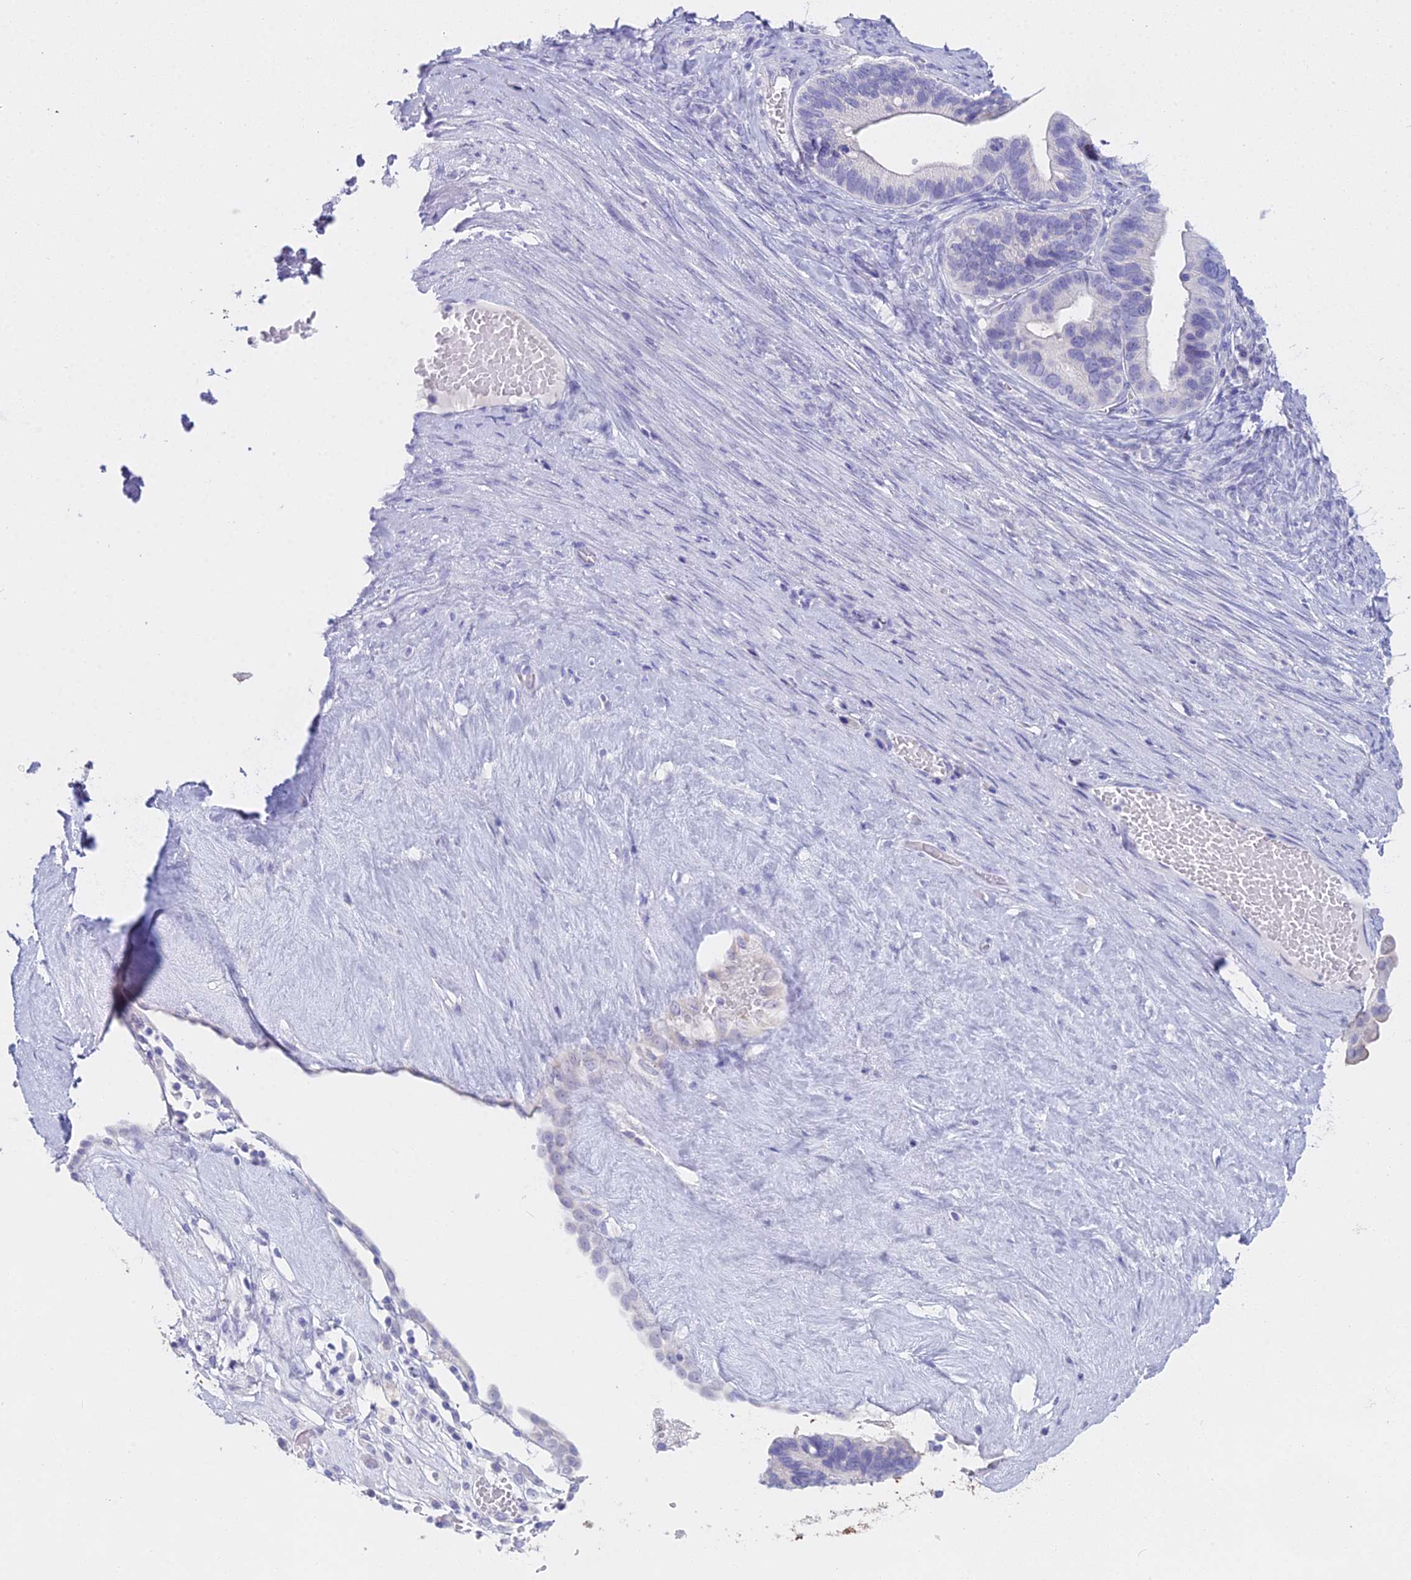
{"staining": {"intensity": "negative", "quantity": "none", "location": "none"}, "tissue": "ovarian cancer", "cell_type": "Tumor cells", "image_type": "cancer", "snomed": [{"axis": "morphology", "description": "Cystadenocarcinoma, serous, NOS"}, {"axis": "topography", "description": "Ovary"}], "caption": "Ovarian cancer (serous cystadenocarcinoma) was stained to show a protein in brown. There is no significant expression in tumor cells. (Brightfield microscopy of DAB (3,3'-diaminobenzidine) immunohistochemistry (IHC) at high magnification).", "gene": "ALPP", "patient": {"sex": "female", "age": 56}}